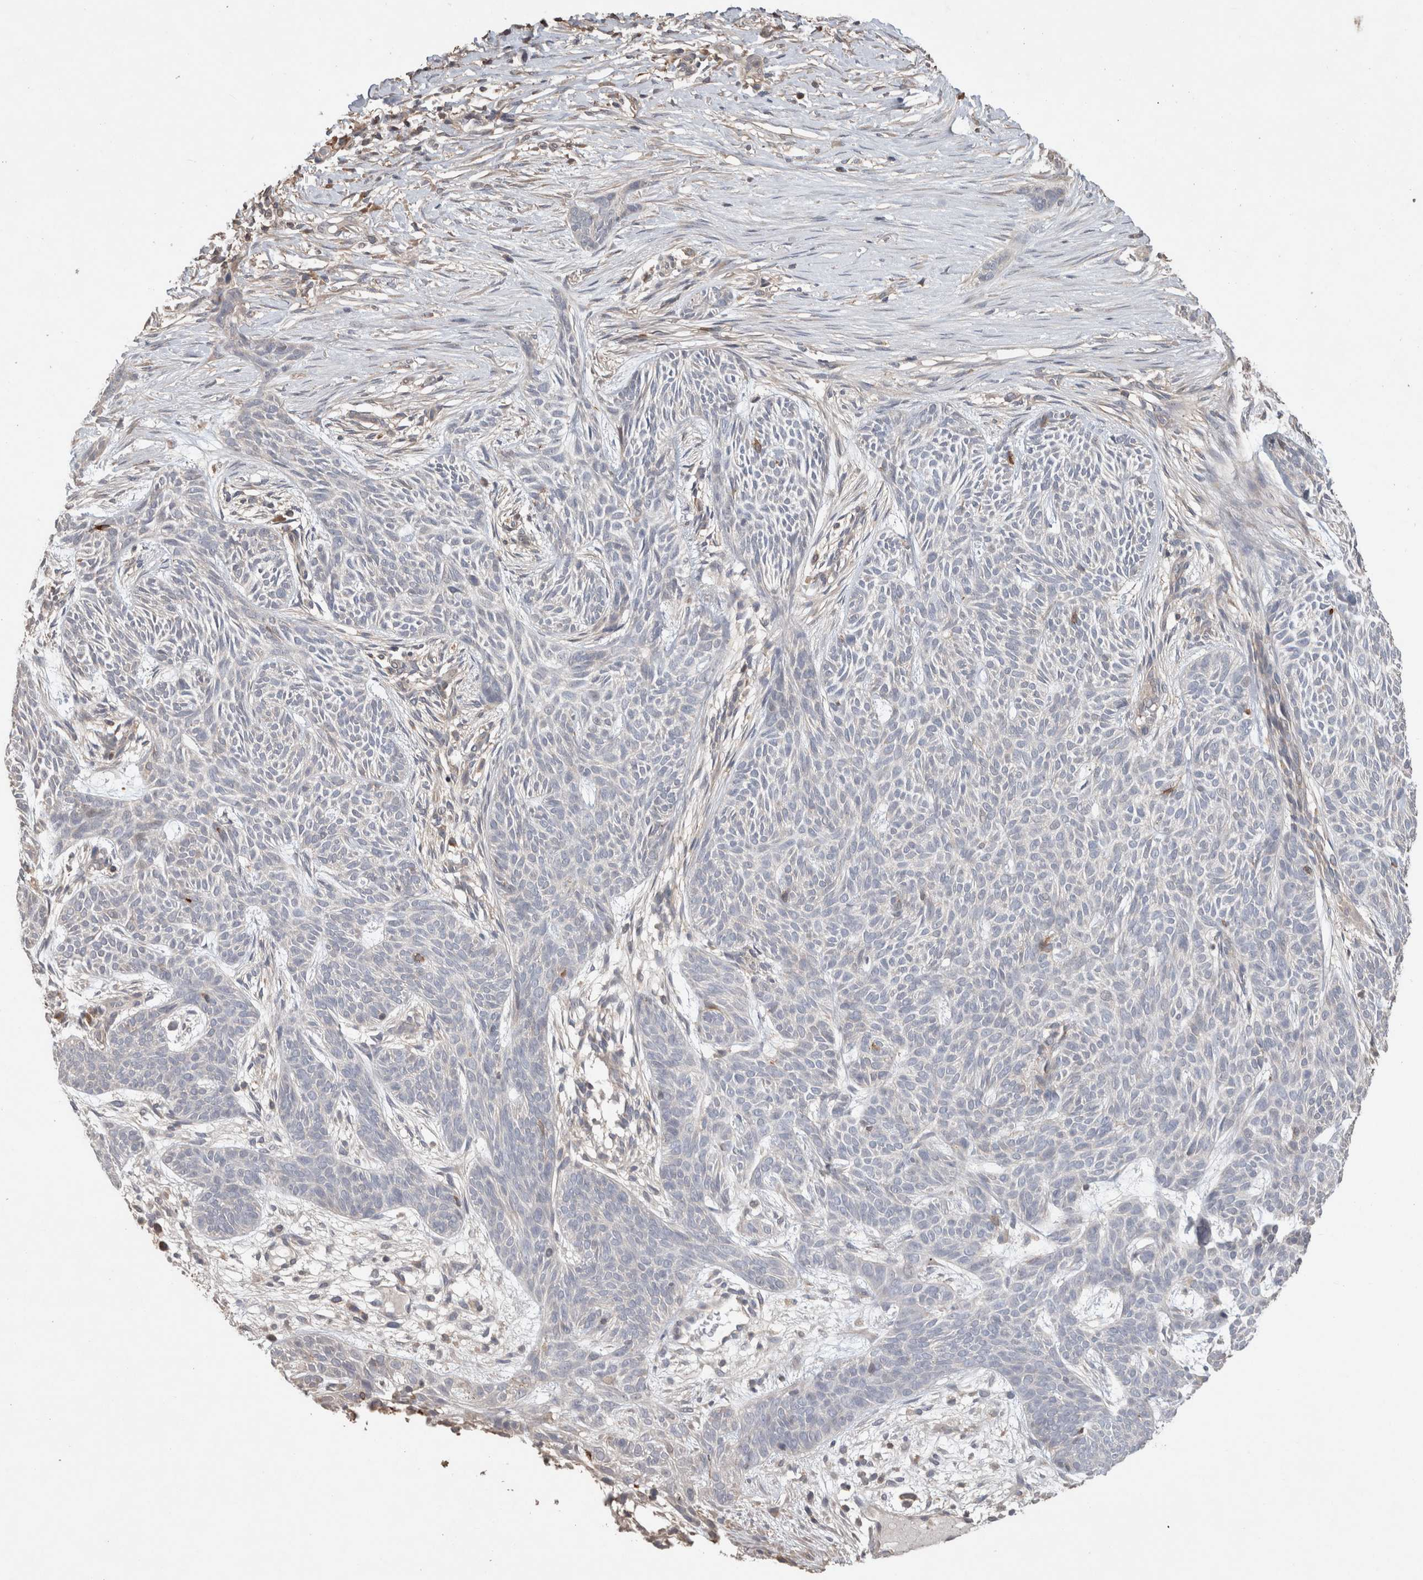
{"staining": {"intensity": "negative", "quantity": "none", "location": "none"}, "tissue": "skin cancer", "cell_type": "Tumor cells", "image_type": "cancer", "snomed": [{"axis": "morphology", "description": "Basal cell carcinoma"}, {"axis": "topography", "description": "Skin"}], "caption": "DAB immunohistochemical staining of skin cancer (basal cell carcinoma) exhibits no significant positivity in tumor cells.", "gene": "TRIM5", "patient": {"sex": "female", "age": 59}}